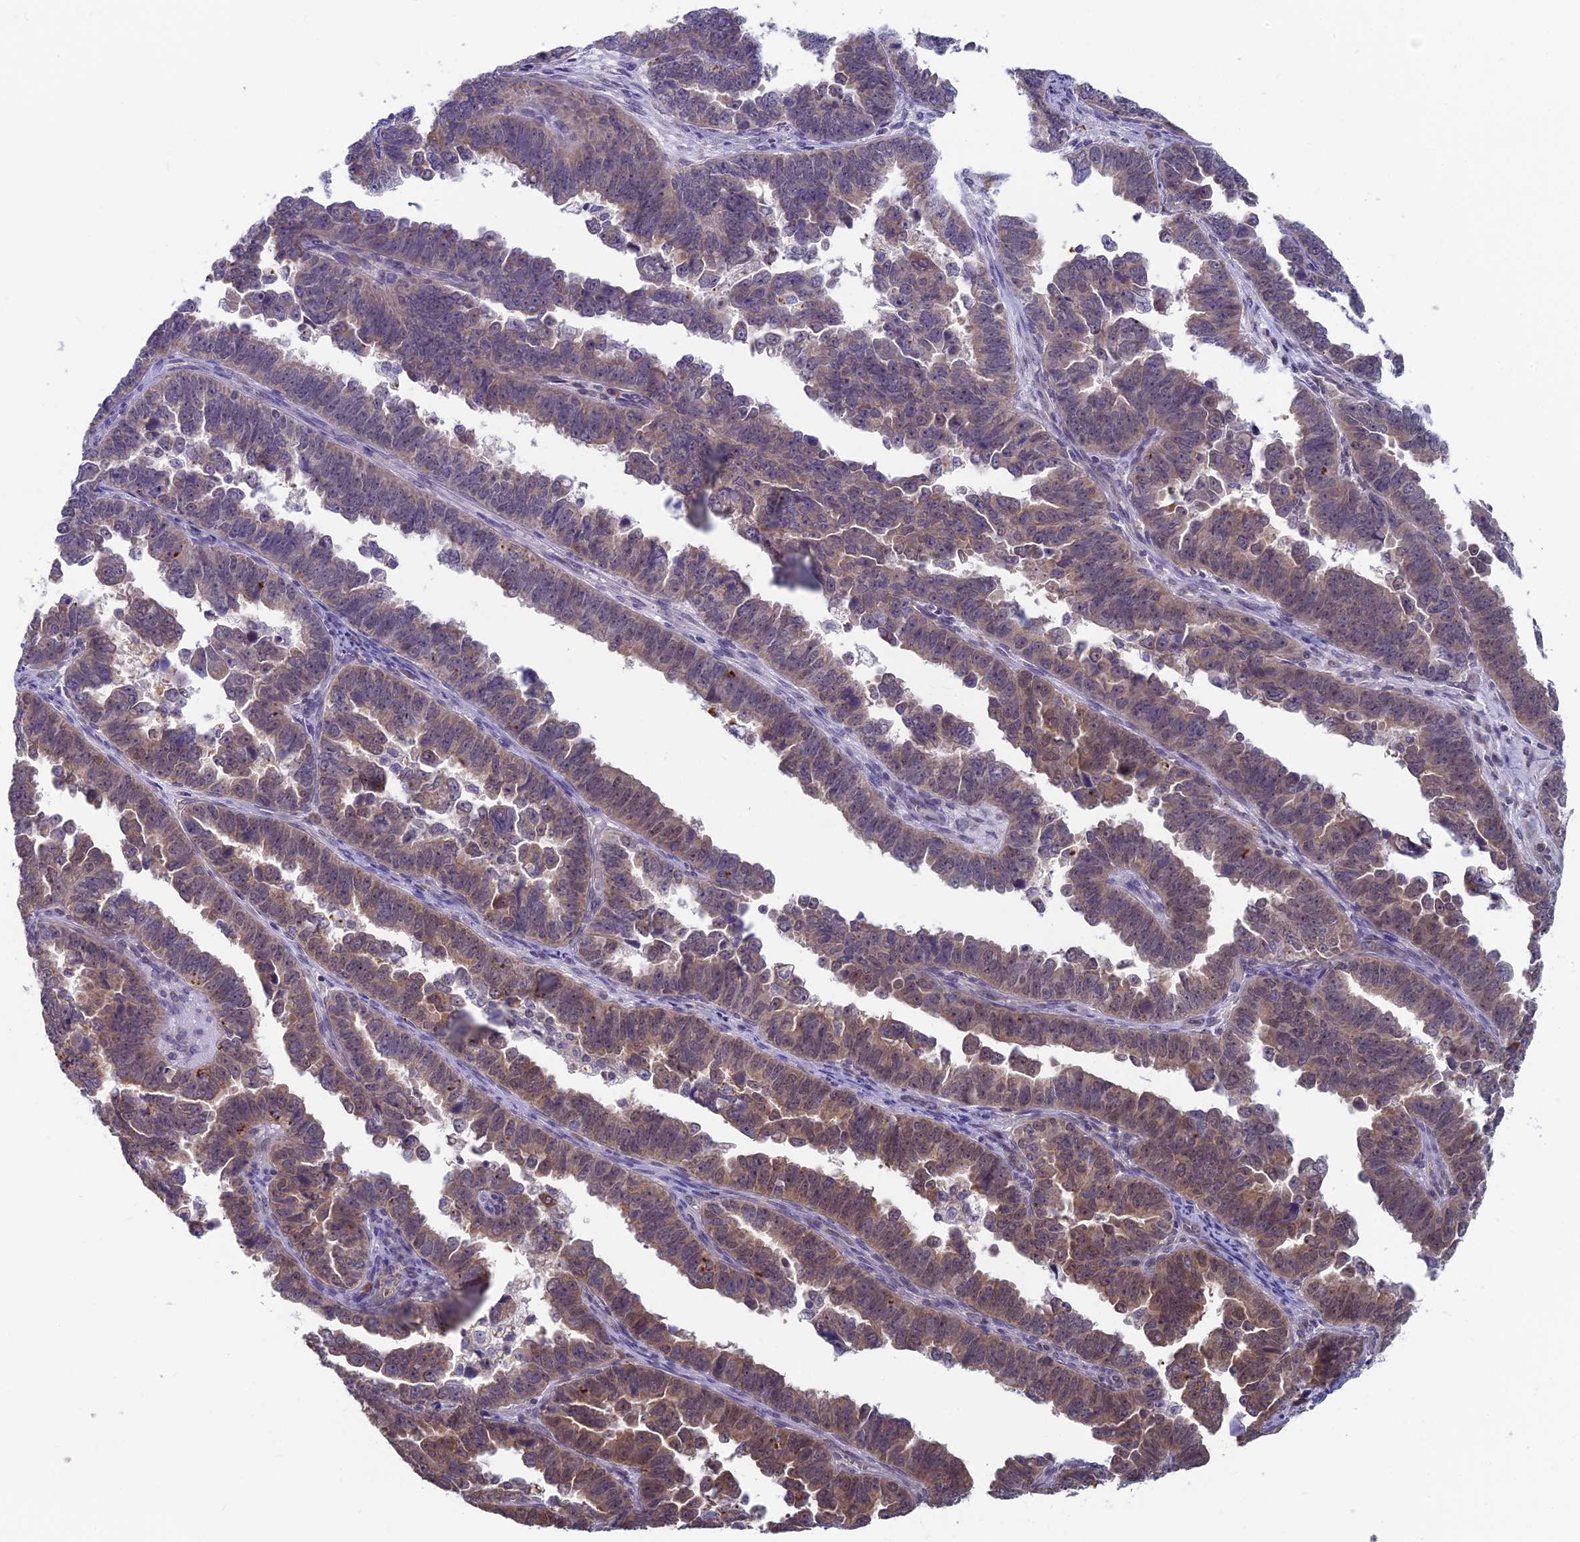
{"staining": {"intensity": "weak", "quantity": "25%-75%", "location": "cytoplasmic/membranous"}, "tissue": "endometrial cancer", "cell_type": "Tumor cells", "image_type": "cancer", "snomed": [{"axis": "morphology", "description": "Adenocarcinoma, NOS"}, {"axis": "topography", "description": "Endometrium"}], "caption": "Protein expression analysis of human endometrial adenocarcinoma reveals weak cytoplasmic/membranous positivity in approximately 25%-75% of tumor cells. The staining was performed using DAB to visualize the protein expression in brown, while the nuclei were stained in blue with hematoxylin (Magnification: 20x).", "gene": "MRI1", "patient": {"sex": "female", "age": 75}}